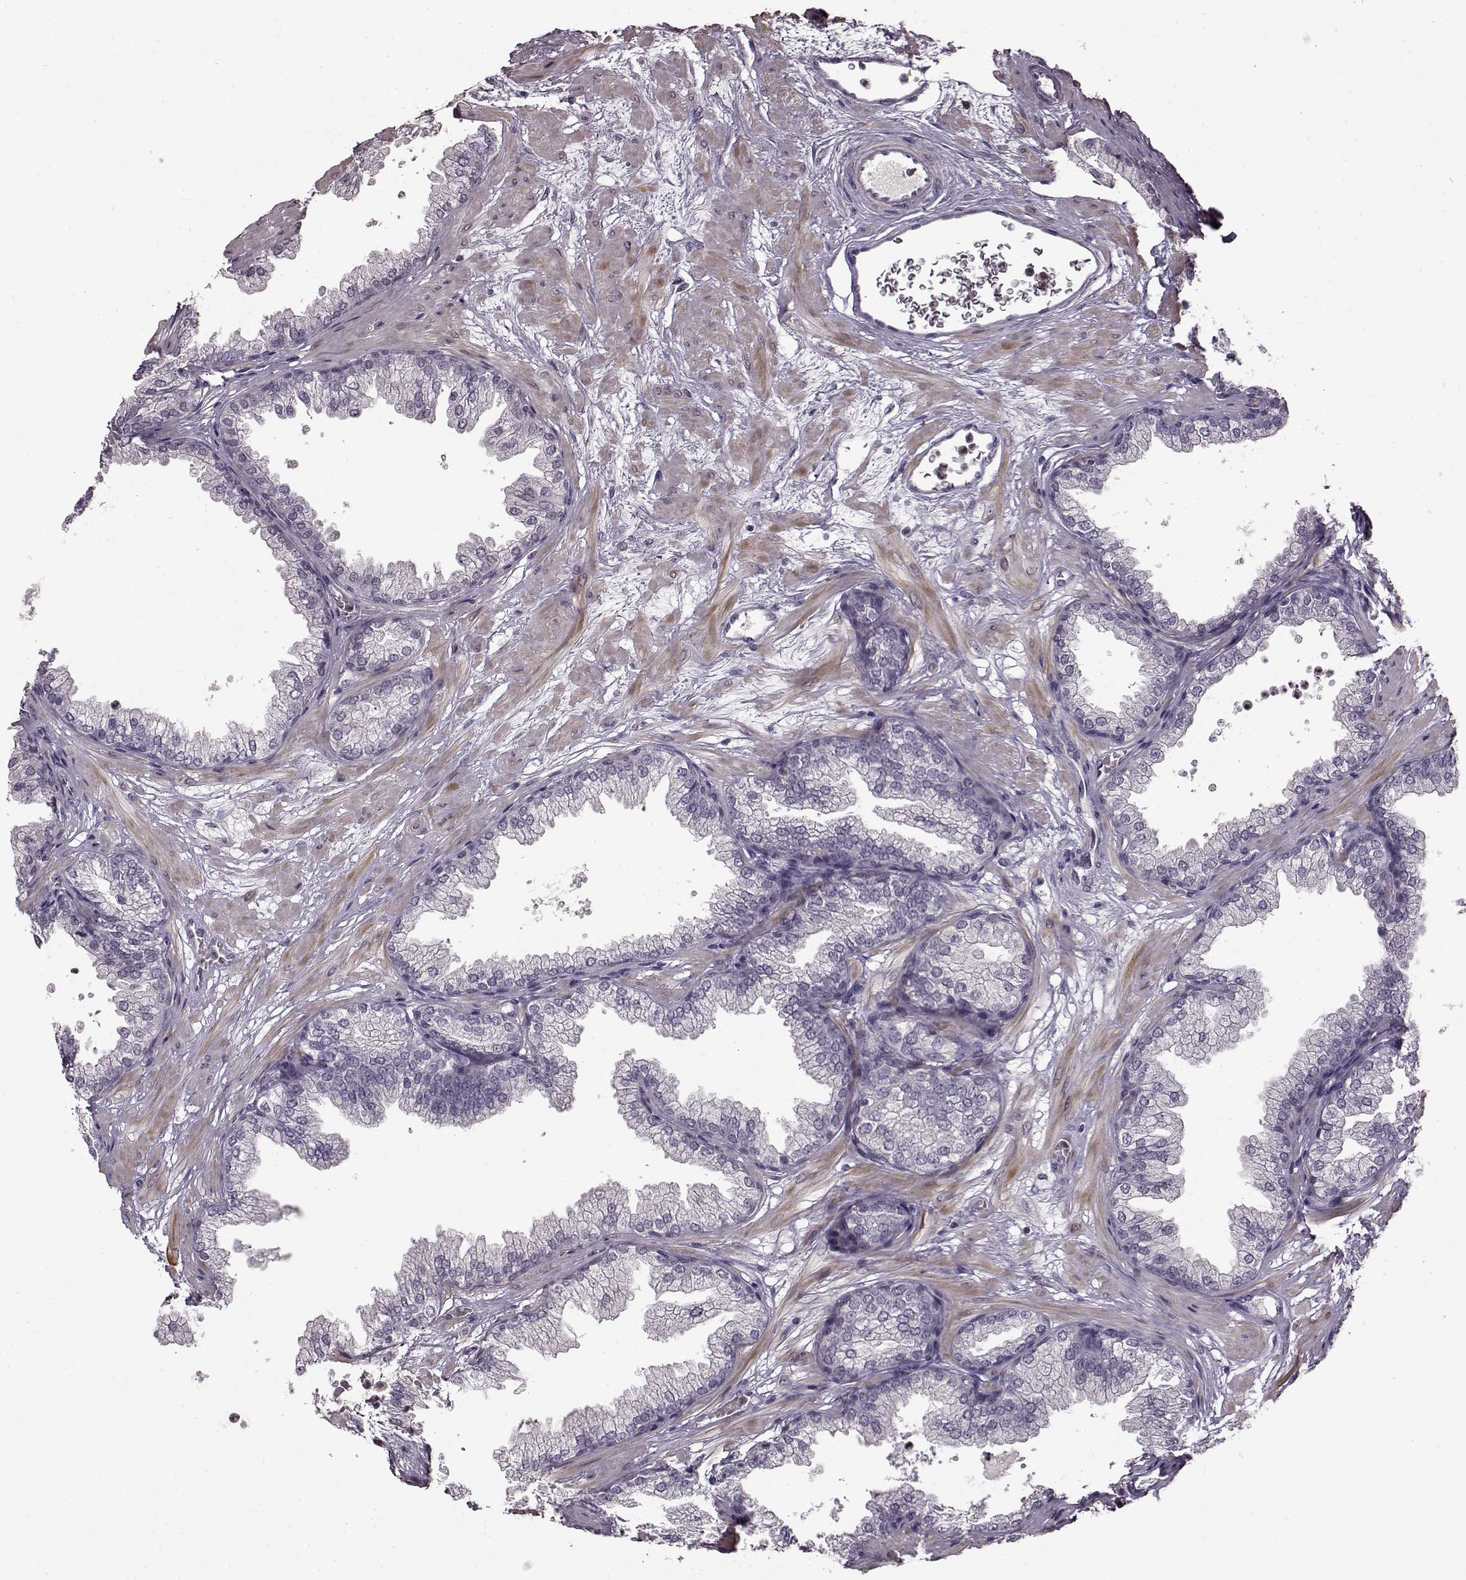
{"staining": {"intensity": "negative", "quantity": "none", "location": "none"}, "tissue": "prostate", "cell_type": "Glandular cells", "image_type": "normal", "snomed": [{"axis": "morphology", "description": "Normal tissue, NOS"}, {"axis": "topography", "description": "Prostate"}], "caption": "Immunohistochemical staining of normal prostate demonstrates no significant expression in glandular cells. Brightfield microscopy of immunohistochemistry (IHC) stained with DAB (3,3'-diaminobenzidine) (brown) and hematoxylin (blue), captured at high magnification.", "gene": "CNGA3", "patient": {"sex": "male", "age": 37}}